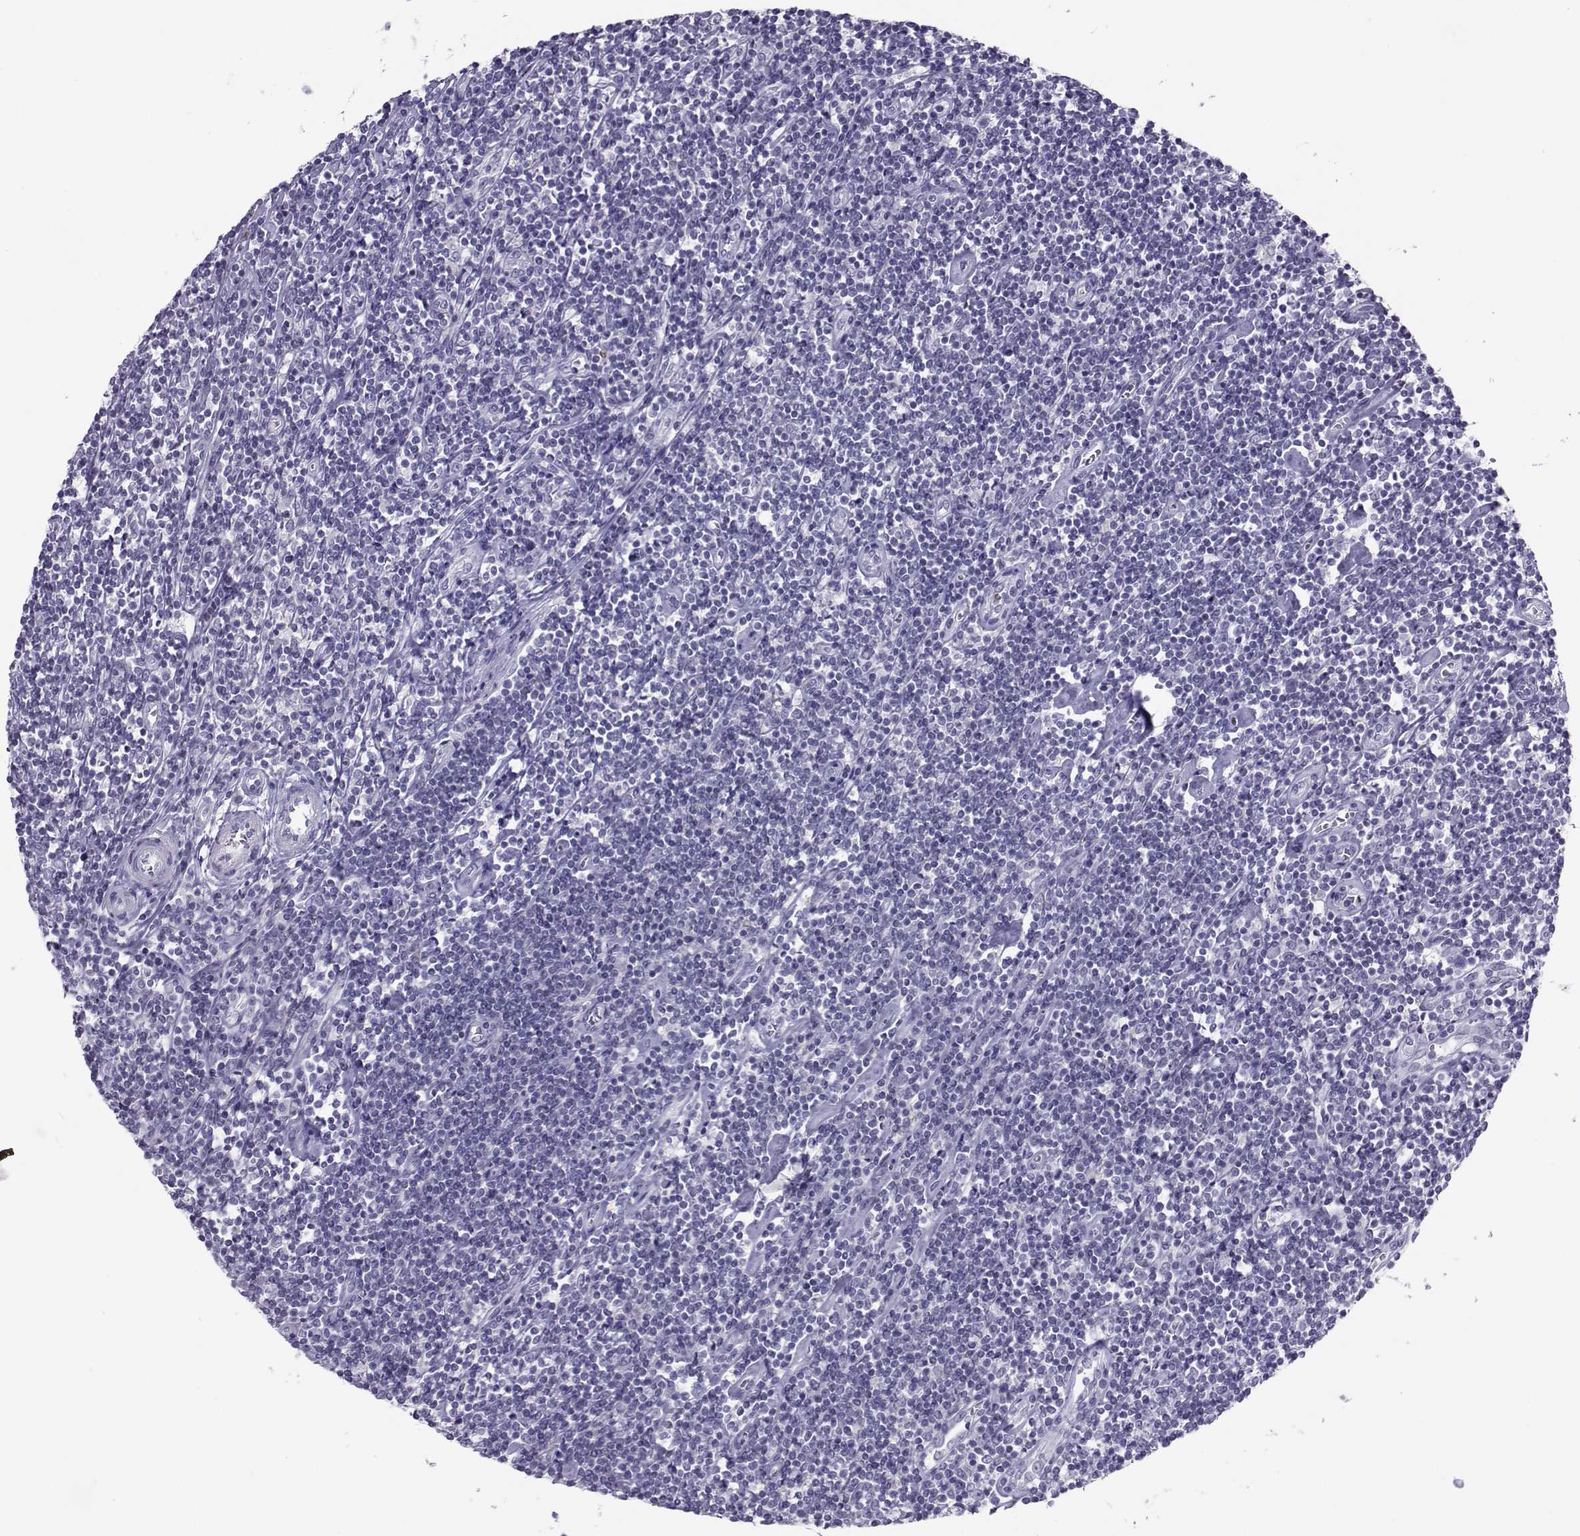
{"staining": {"intensity": "negative", "quantity": "none", "location": "none"}, "tissue": "lymphoma", "cell_type": "Tumor cells", "image_type": "cancer", "snomed": [{"axis": "morphology", "description": "Hodgkin's disease, NOS"}, {"axis": "topography", "description": "Lymph node"}], "caption": "Tumor cells are negative for brown protein staining in Hodgkin's disease. (Brightfield microscopy of DAB (3,3'-diaminobenzidine) immunohistochemistry (IHC) at high magnification).", "gene": "TRPM7", "patient": {"sex": "male", "age": 40}}